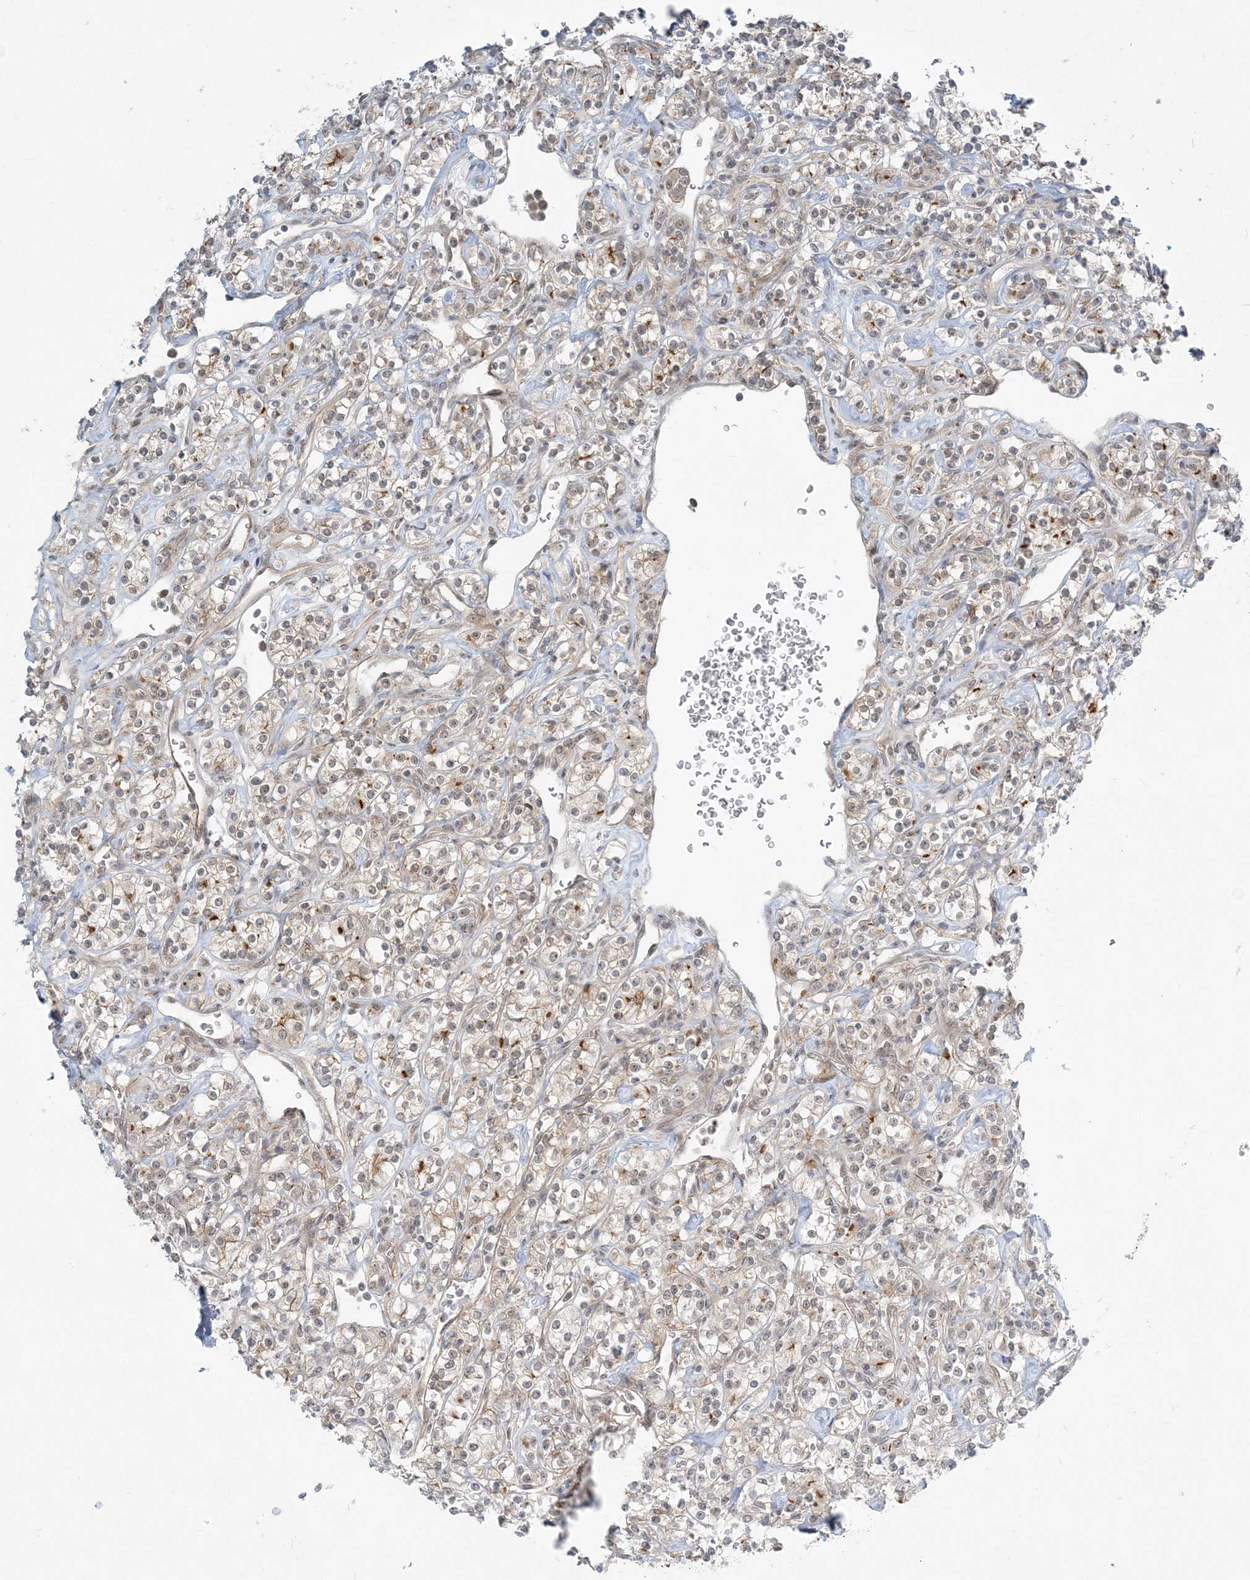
{"staining": {"intensity": "moderate", "quantity": "<25%", "location": "cytoplasmic/membranous"}, "tissue": "renal cancer", "cell_type": "Tumor cells", "image_type": "cancer", "snomed": [{"axis": "morphology", "description": "Adenocarcinoma, NOS"}, {"axis": "topography", "description": "Kidney"}], "caption": "Immunohistochemical staining of human renal adenocarcinoma displays low levels of moderate cytoplasmic/membranous expression in approximately <25% of tumor cells. (DAB = brown stain, brightfield microscopy at high magnification).", "gene": "ATP11A", "patient": {"sex": "male", "age": 77}}